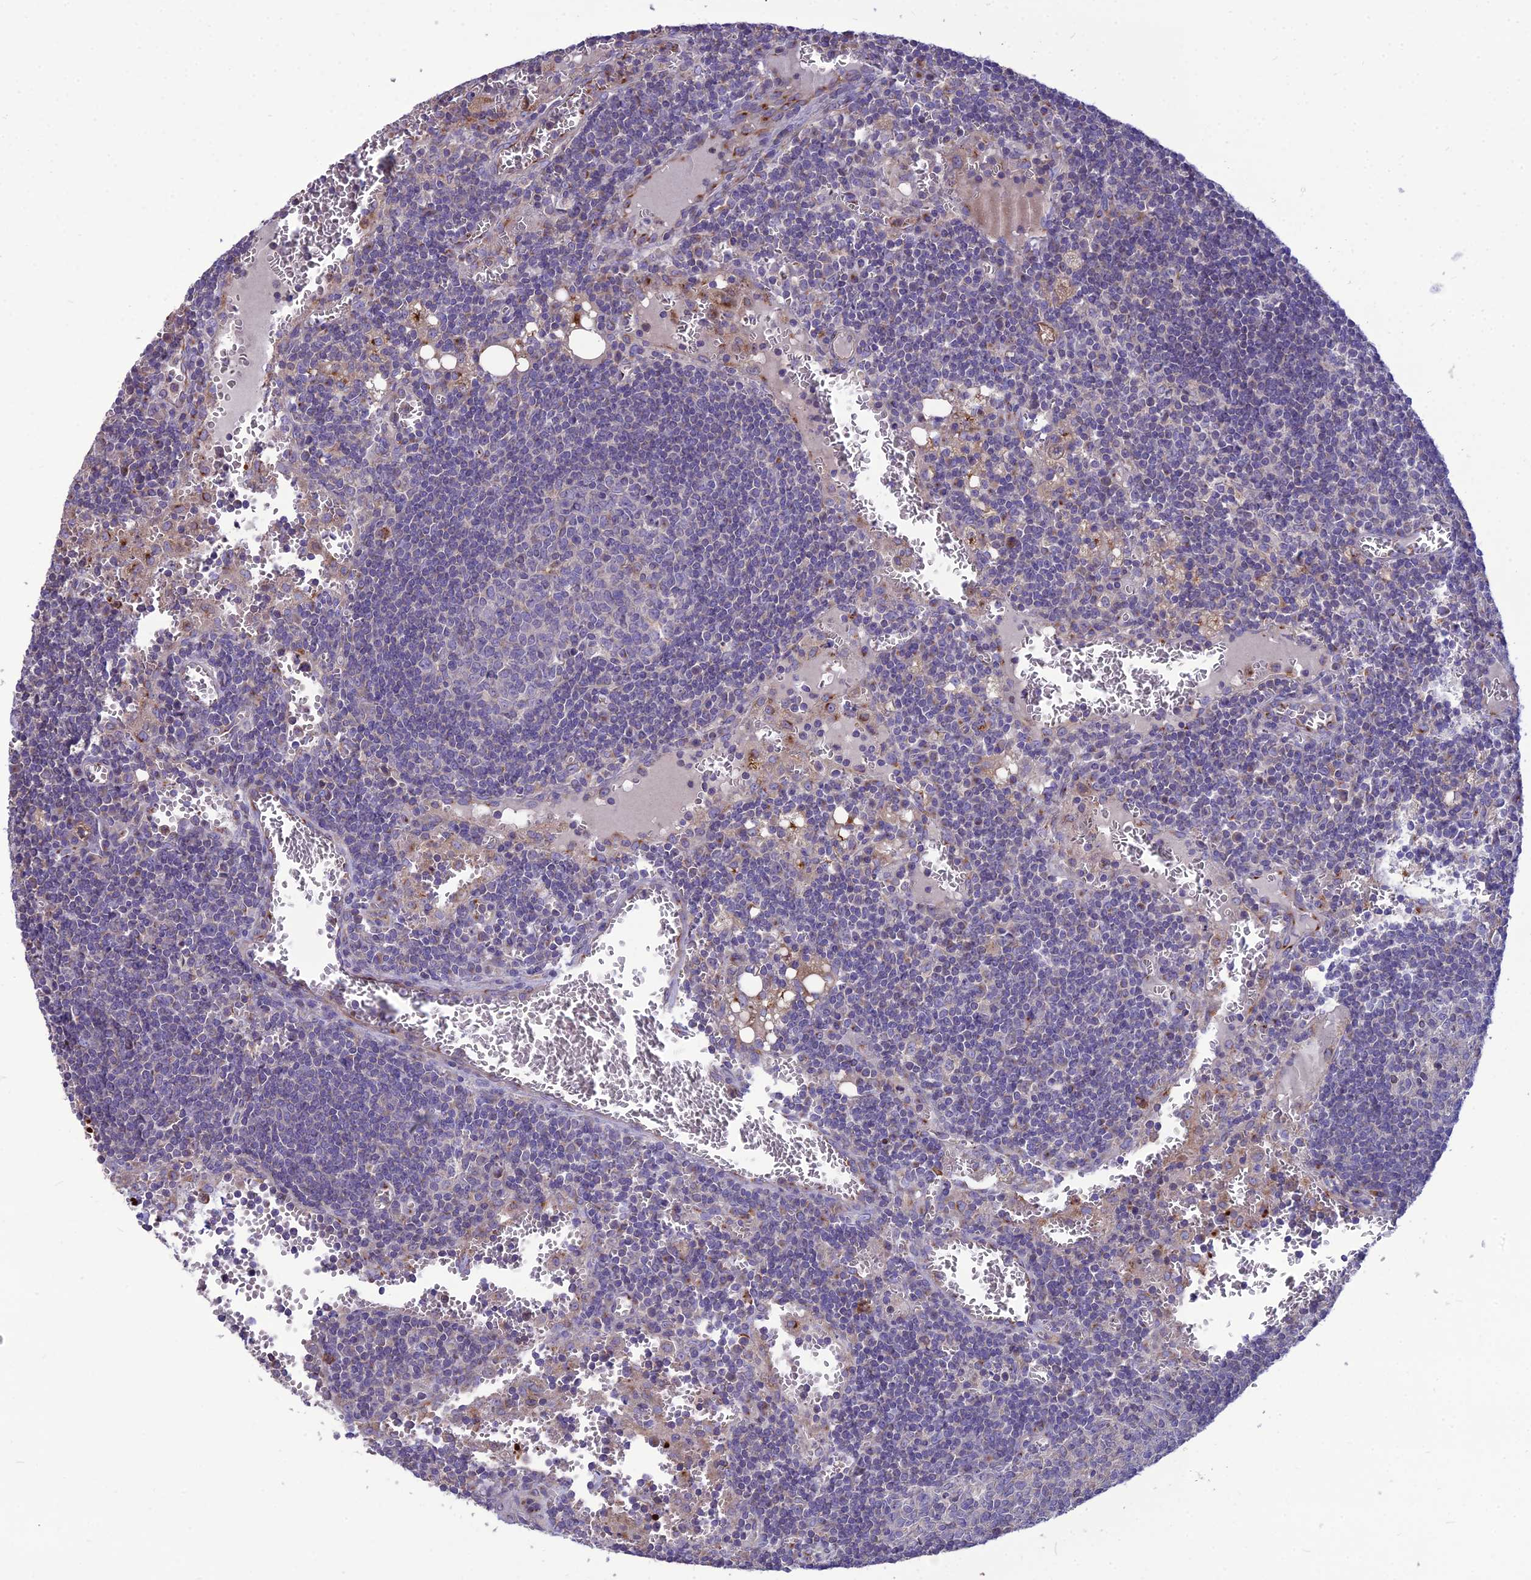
{"staining": {"intensity": "moderate", "quantity": "<25%", "location": "cytoplasmic/membranous"}, "tissue": "lymph node", "cell_type": "Germinal center cells", "image_type": "normal", "snomed": [{"axis": "morphology", "description": "Normal tissue, NOS"}, {"axis": "topography", "description": "Lymph node"}], "caption": "Lymph node stained with DAB (3,3'-diaminobenzidine) immunohistochemistry (IHC) displays low levels of moderate cytoplasmic/membranous positivity in approximately <25% of germinal center cells. (IHC, brightfield microscopy, high magnification).", "gene": "SPRYD7", "patient": {"sex": "female", "age": 73}}